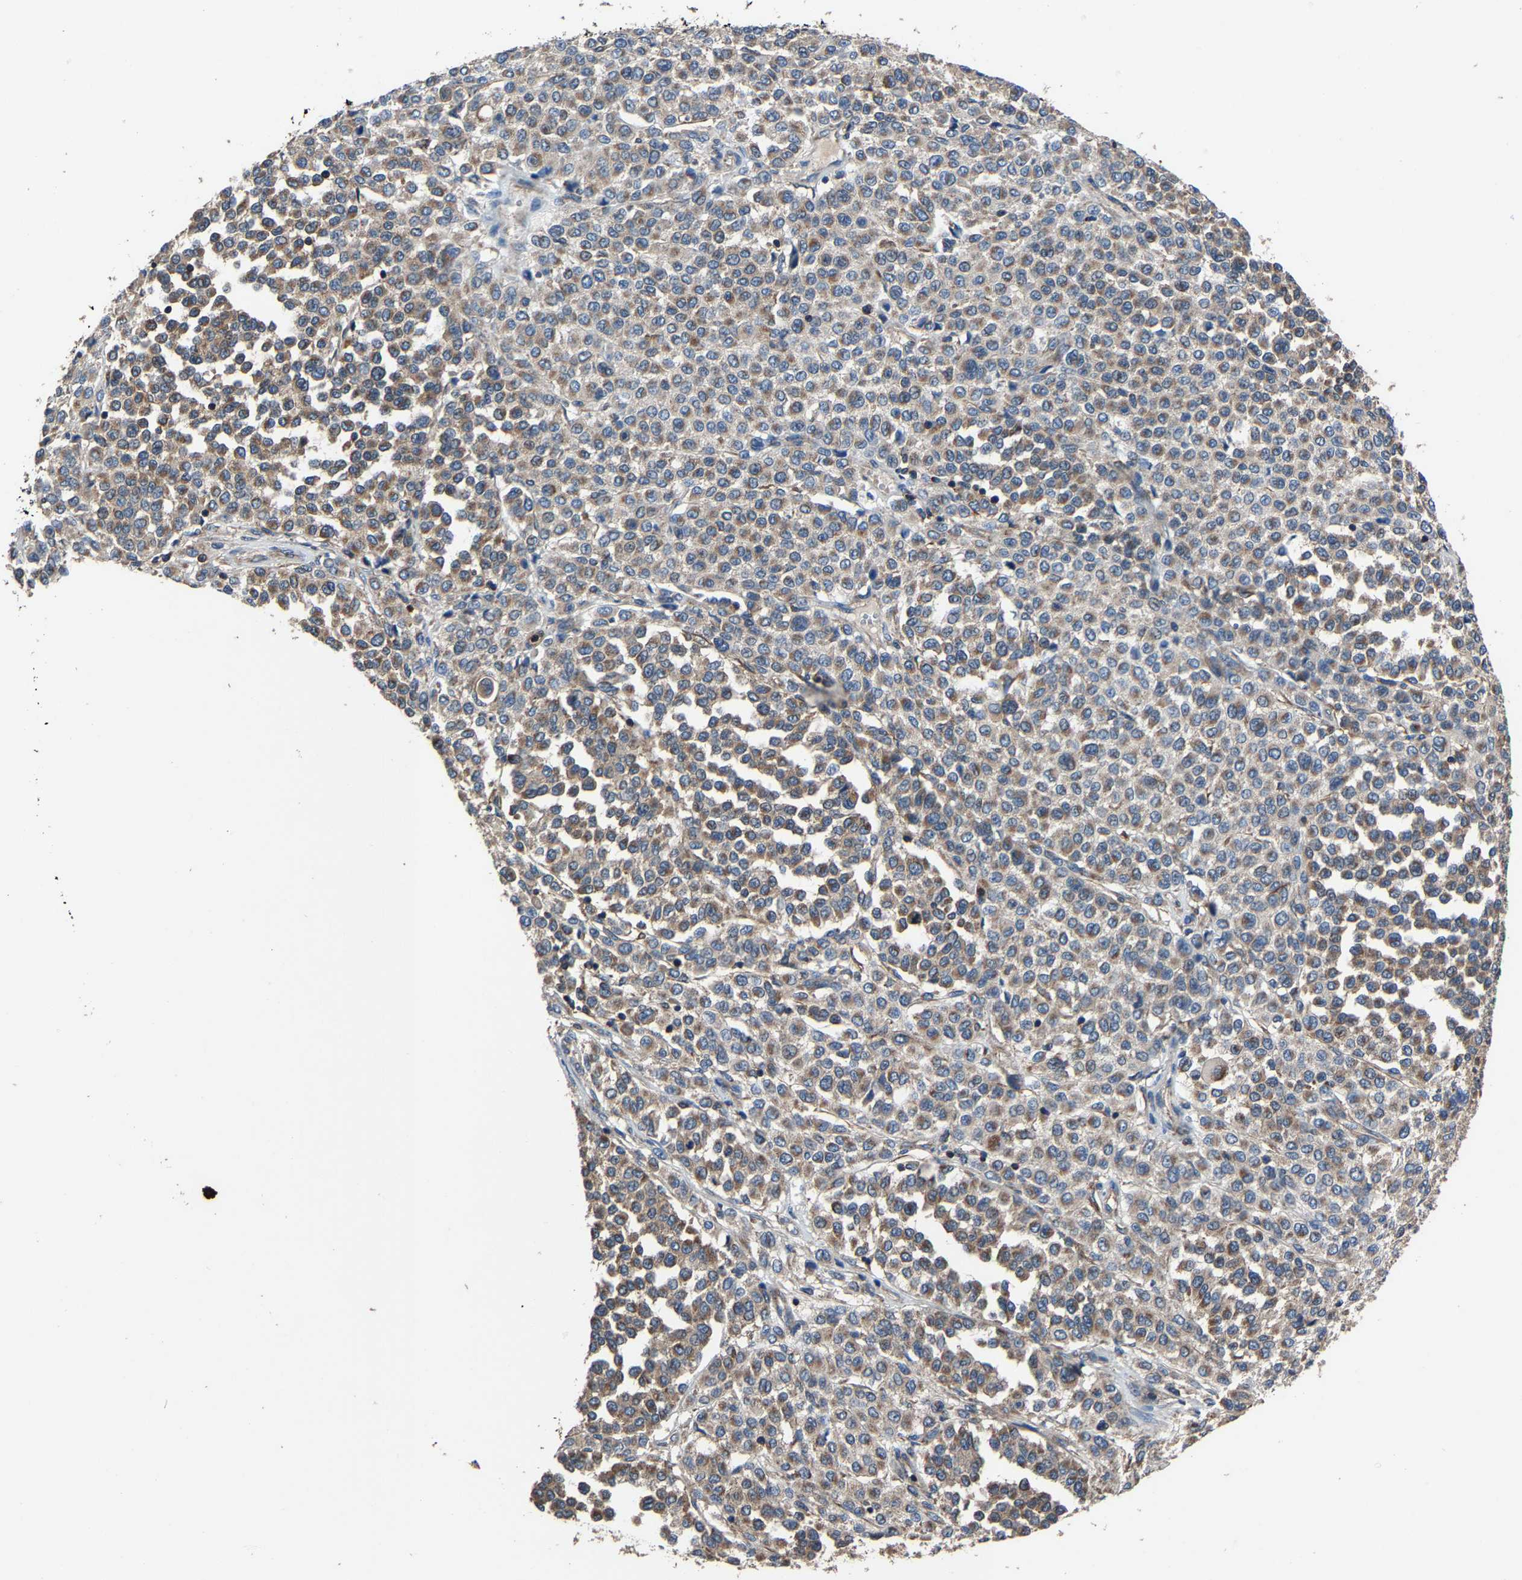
{"staining": {"intensity": "weak", "quantity": ">75%", "location": "cytoplasmic/membranous"}, "tissue": "melanoma", "cell_type": "Tumor cells", "image_type": "cancer", "snomed": [{"axis": "morphology", "description": "Malignant melanoma, Metastatic site"}, {"axis": "topography", "description": "Pancreas"}], "caption": "Protein positivity by immunohistochemistry (IHC) displays weak cytoplasmic/membranous staining in approximately >75% of tumor cells in malignant melanoma (metastatic site). (DAB (3,3'-diaminobenzidine) IHC with brightfield microscopy, high magnification).", "gene": "KIAA1958", "patient": {"sex": "female", "age": 30}}